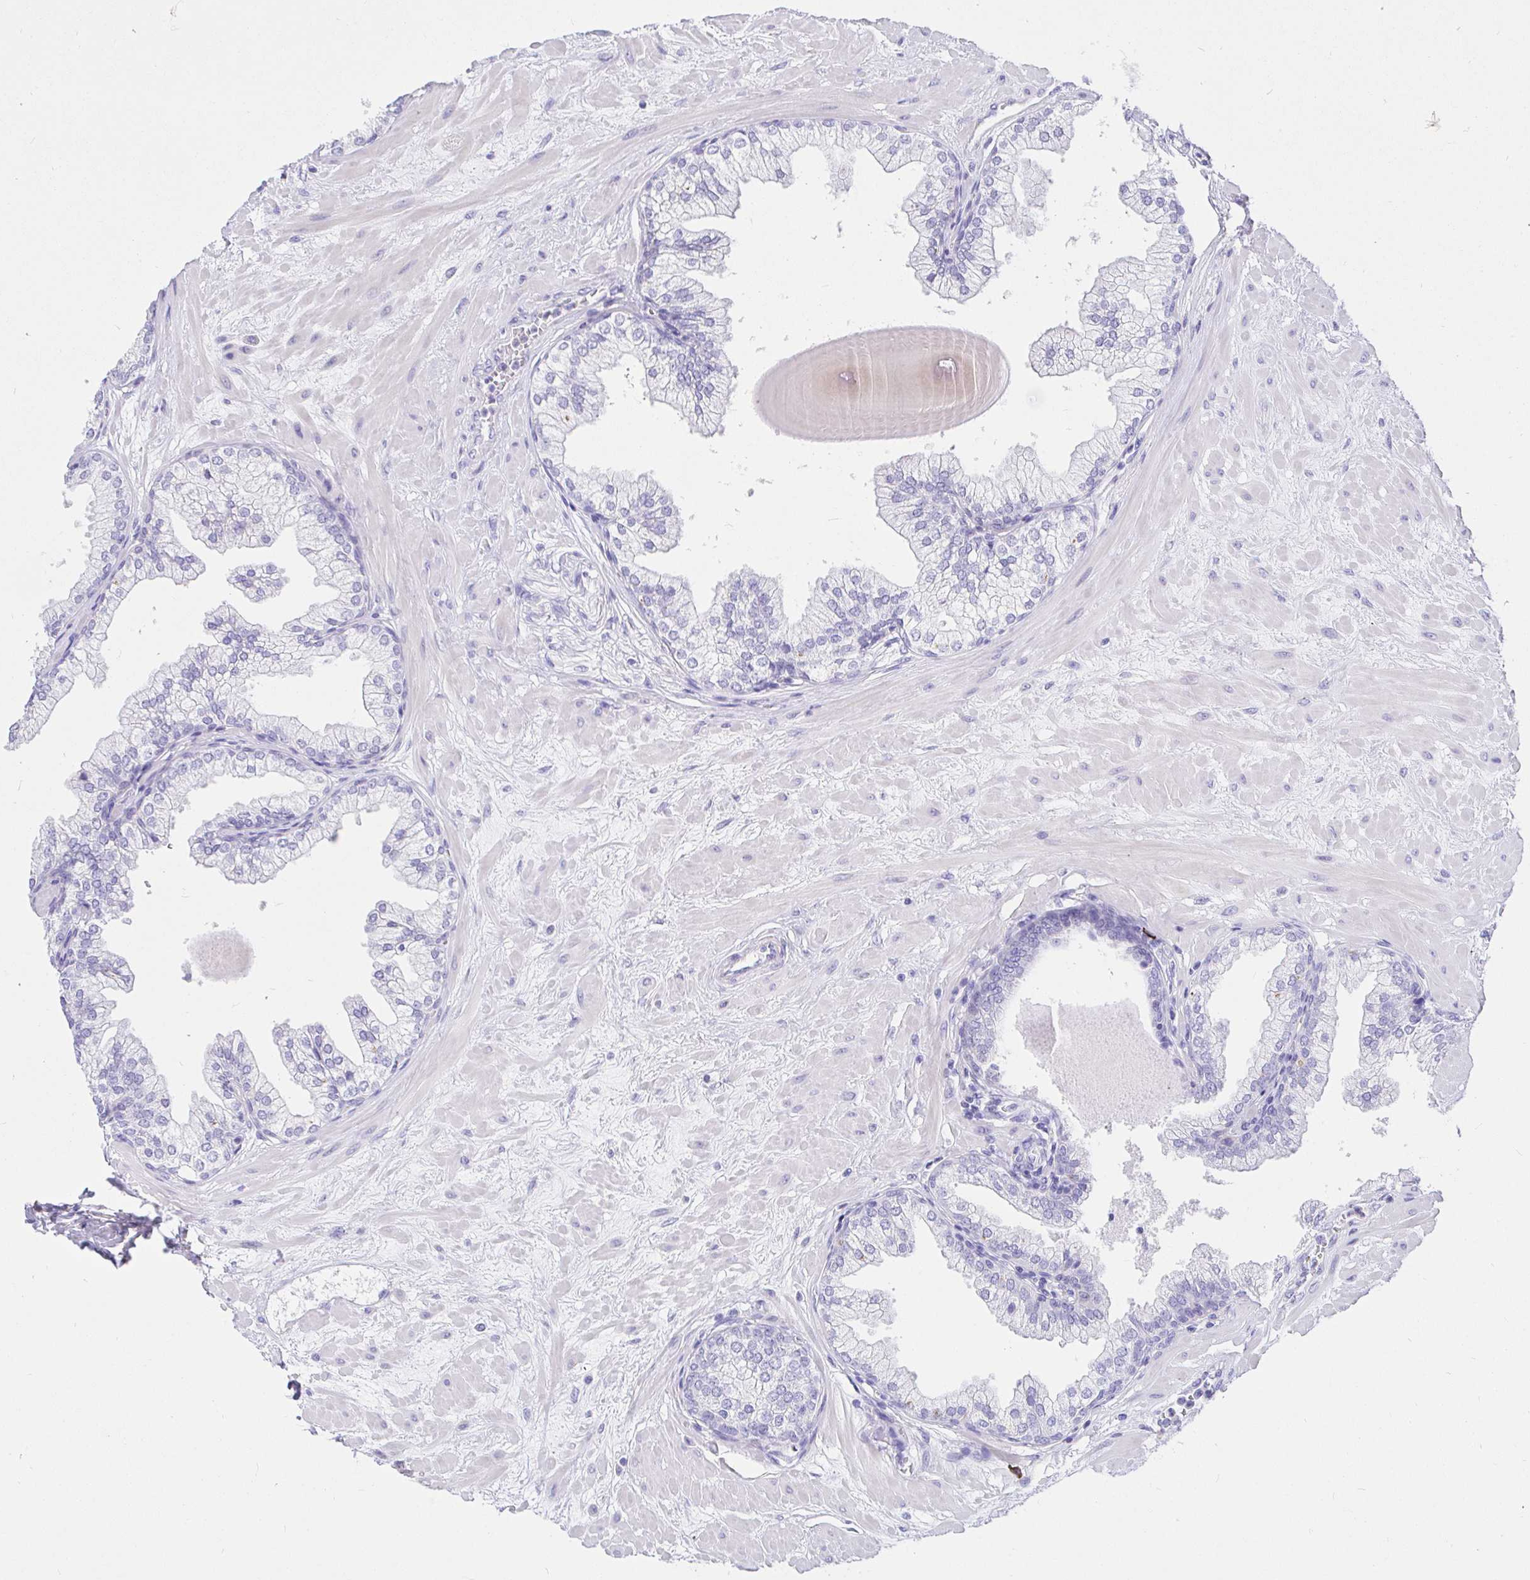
{"staining": {"intensity": "negative", "quantity": "none", "location": "none"}, "tissue": "prostate", "cell_type": "Glandular cells", "image_type": "normal", "snomed": [{"axis": "morphology", "description": "Normal tissue, NOS"}, {"axis": "topography", "description": "Prostate"}, {"axis": "topography", "description": "Peripheral nerve tissue"}], "caption": "Immunohistochemical staining of unremarkable prostate shows no significant expression in glandular cells. Nuclei are stained in blue.", "gene": "CCDC62", "patient": {"sex": "male", "age": 61}}